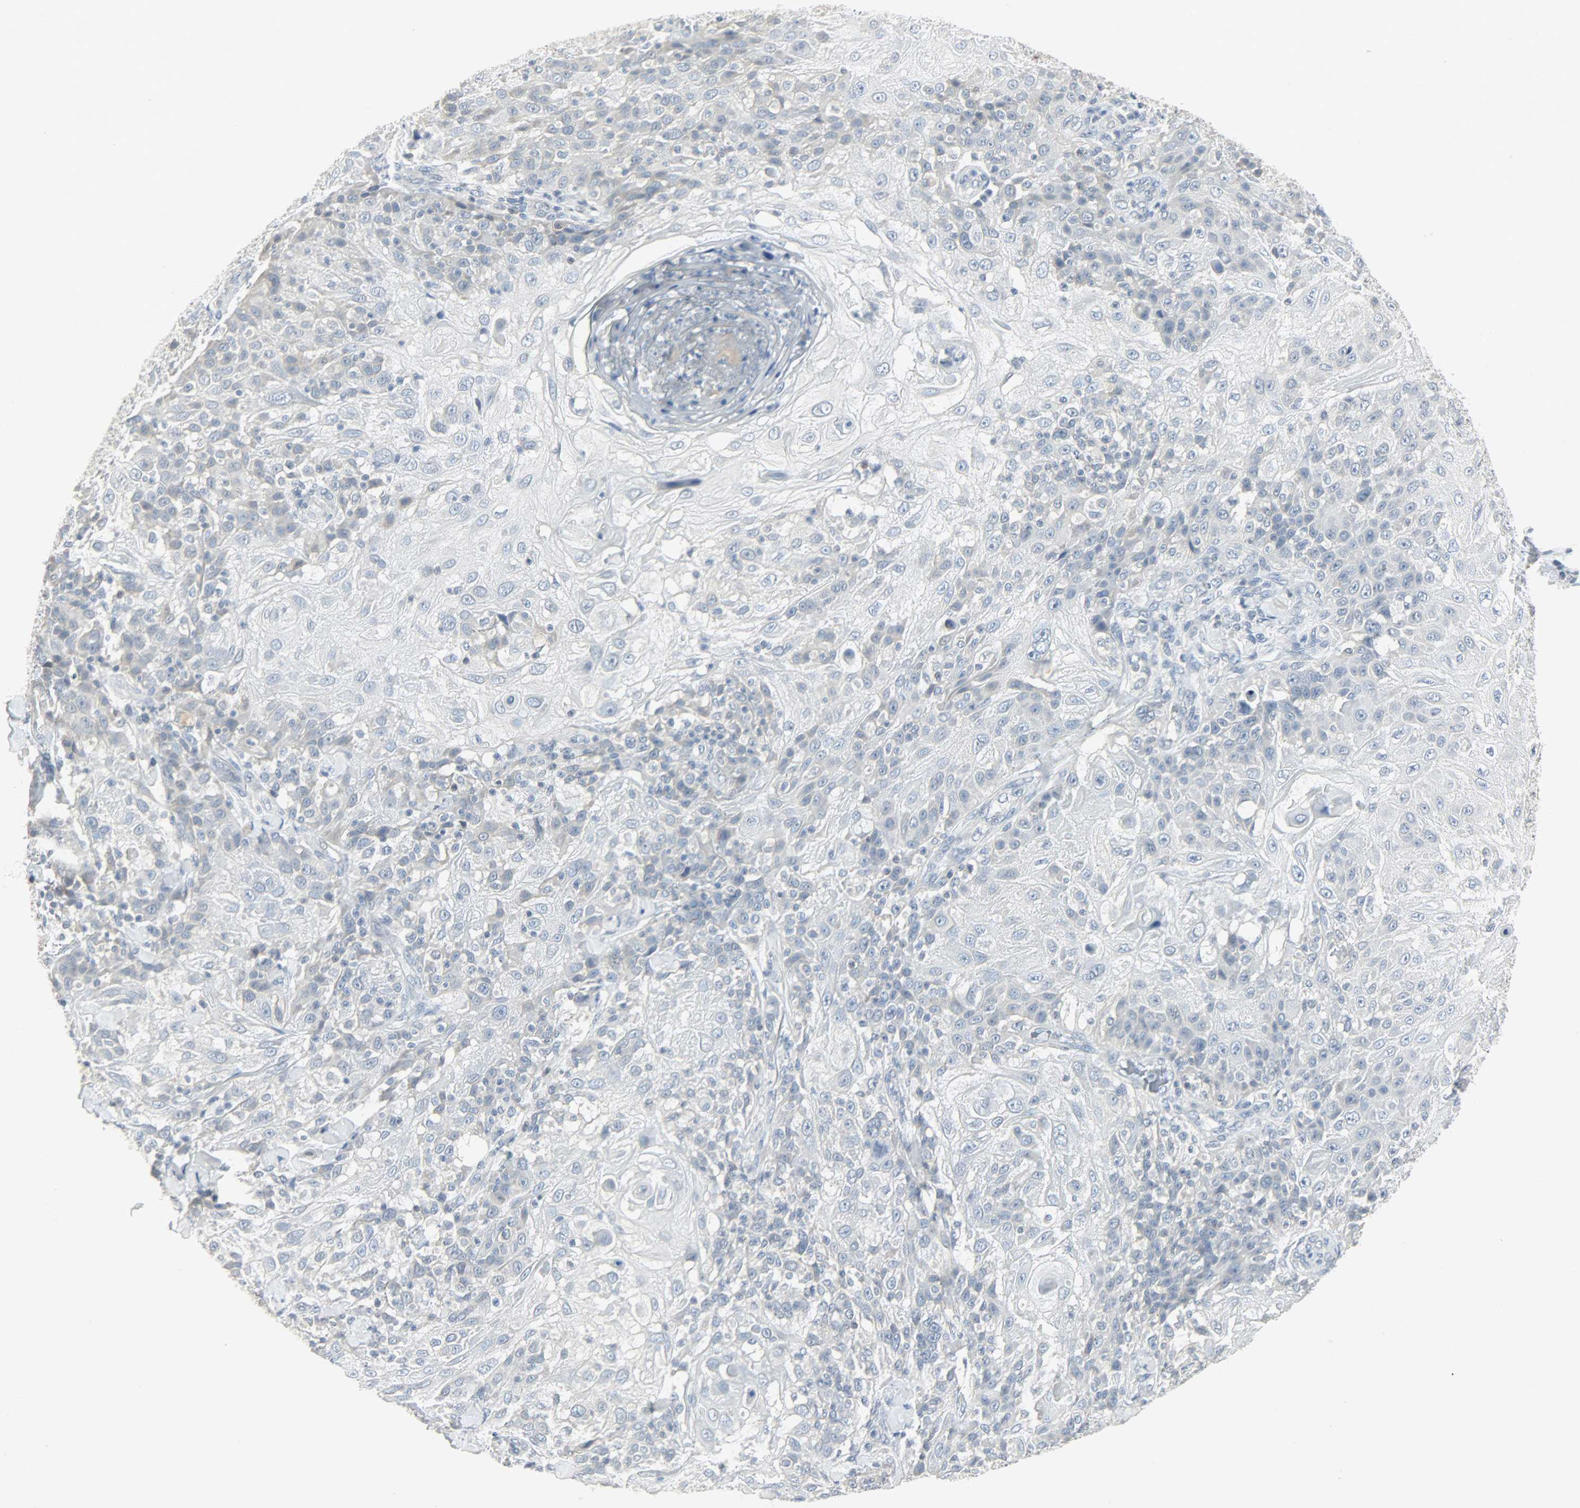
{"staining": {"intensity": "weak", "quantity": "25%-75%", "location": "cytoplasmic/membranous"}, "tissue": "skin cancer", "cell_type": "Tumor cells", "image_type": "cancer", "snomed": [{"axis": "morphology", "description": "Normal tissue, NOS"}, {"axis": "morphology", "description": "Squamous cell carcinoma, NOS"}, {"axis": "topography", "description": "Skin"}], "caption": "Brown immunohistochemical staining in skin cancer (squamous cell carcinoma) demonstrates weak cytoplasmic/membranous staining in approximately 25%-75% of tumor cells.", "gene": "CAMK4", "patient": {"sex": "female", "age": 83}}